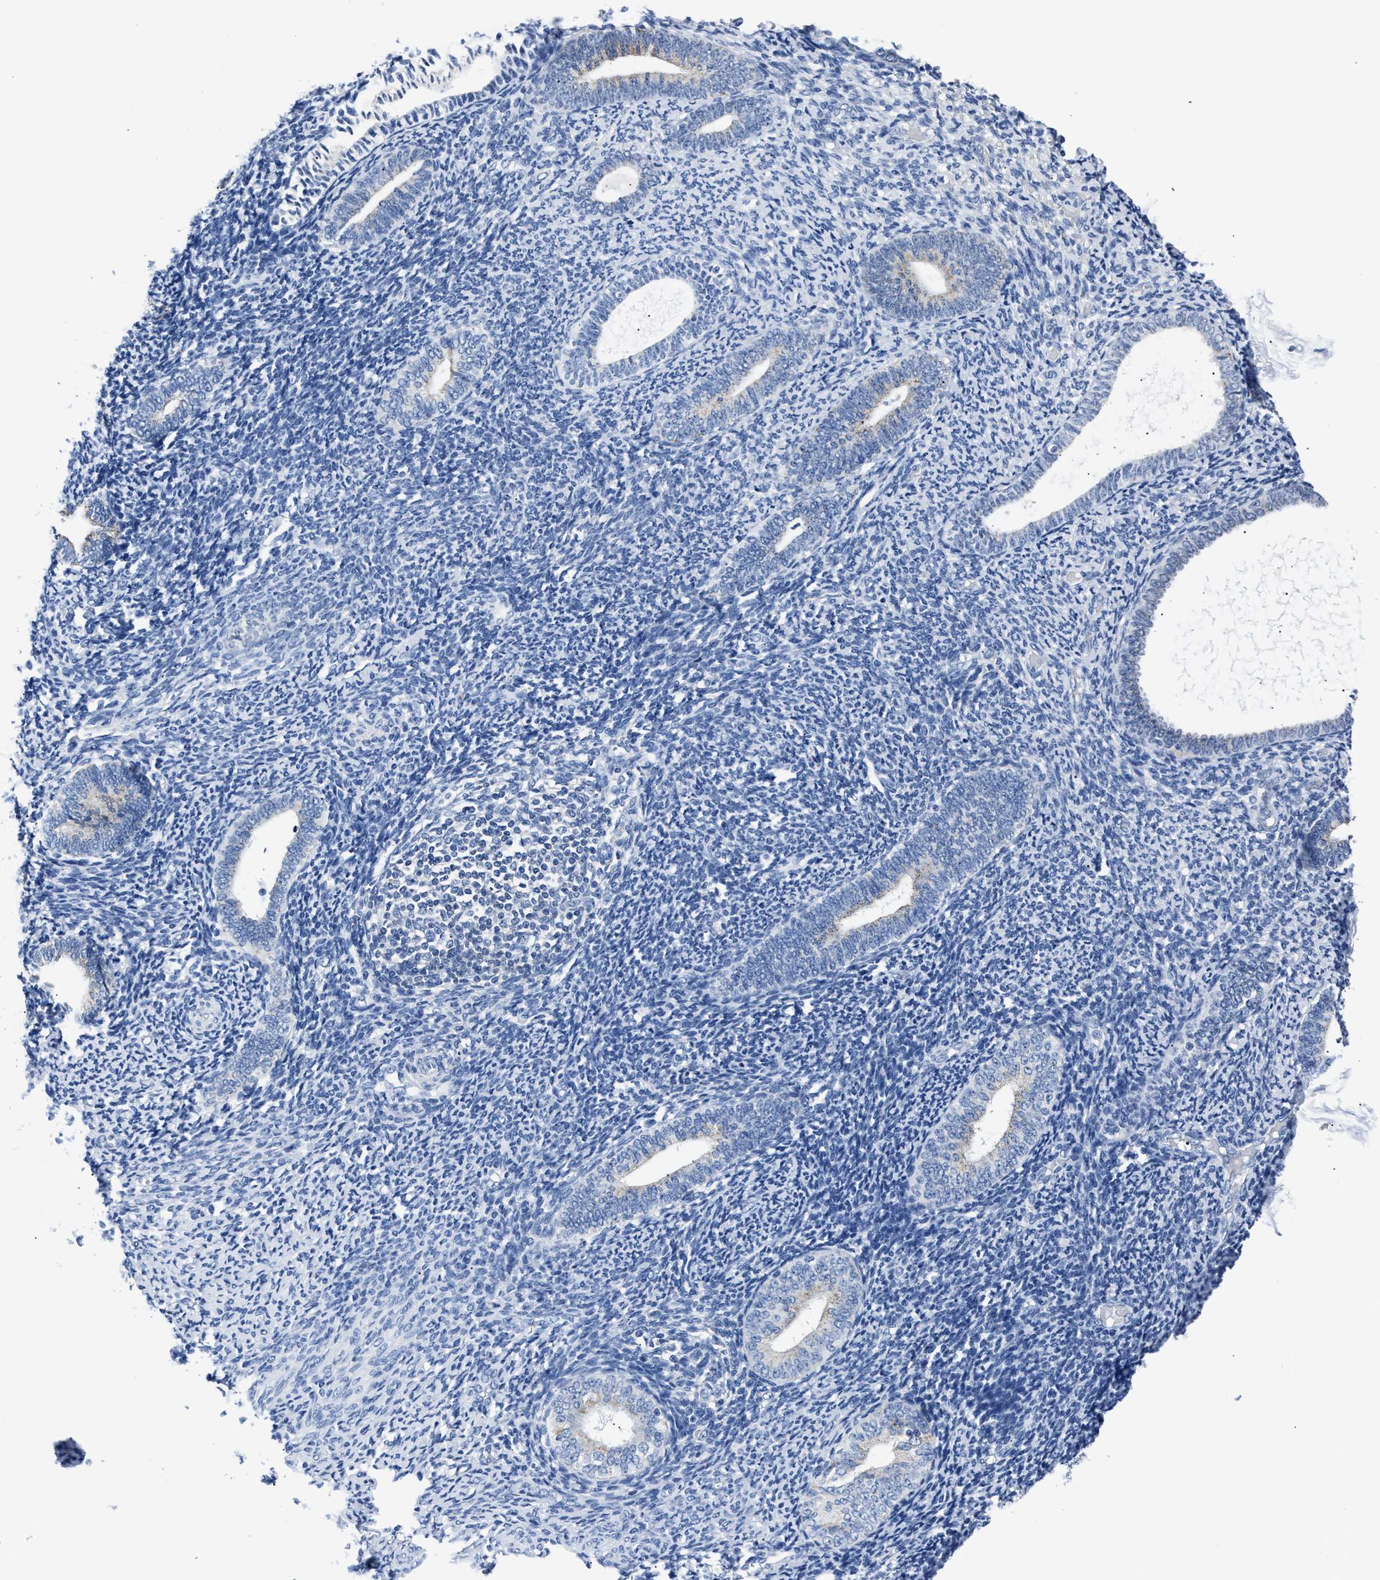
{"staining": {"intensity": "negative", "quantity": "none", "location": "none"}, "tissue": "endometrium", "cell_type": "Cells in endometrial stroma", "image_type": "normal", "snomed": [{"axis": "morphology", "description": "Normal tissue, NOS"}, {"axis": "topography", "description": "Endometrium"}], "caption": "High magnification brightfield microscopy of normal endometrium stained with DAB (3,3'-diaminobenzidine) (brown) and counterstained with hematoxylin (blue): cells in endometrial stroma show no significant positivity. (DAB (3,3'-diaminobenzidine) immunohistochemistry visualized using brightfield microscopy, high magnification).", "gene": "AMACR", "patient": {"sex": "female", "age": 66}}